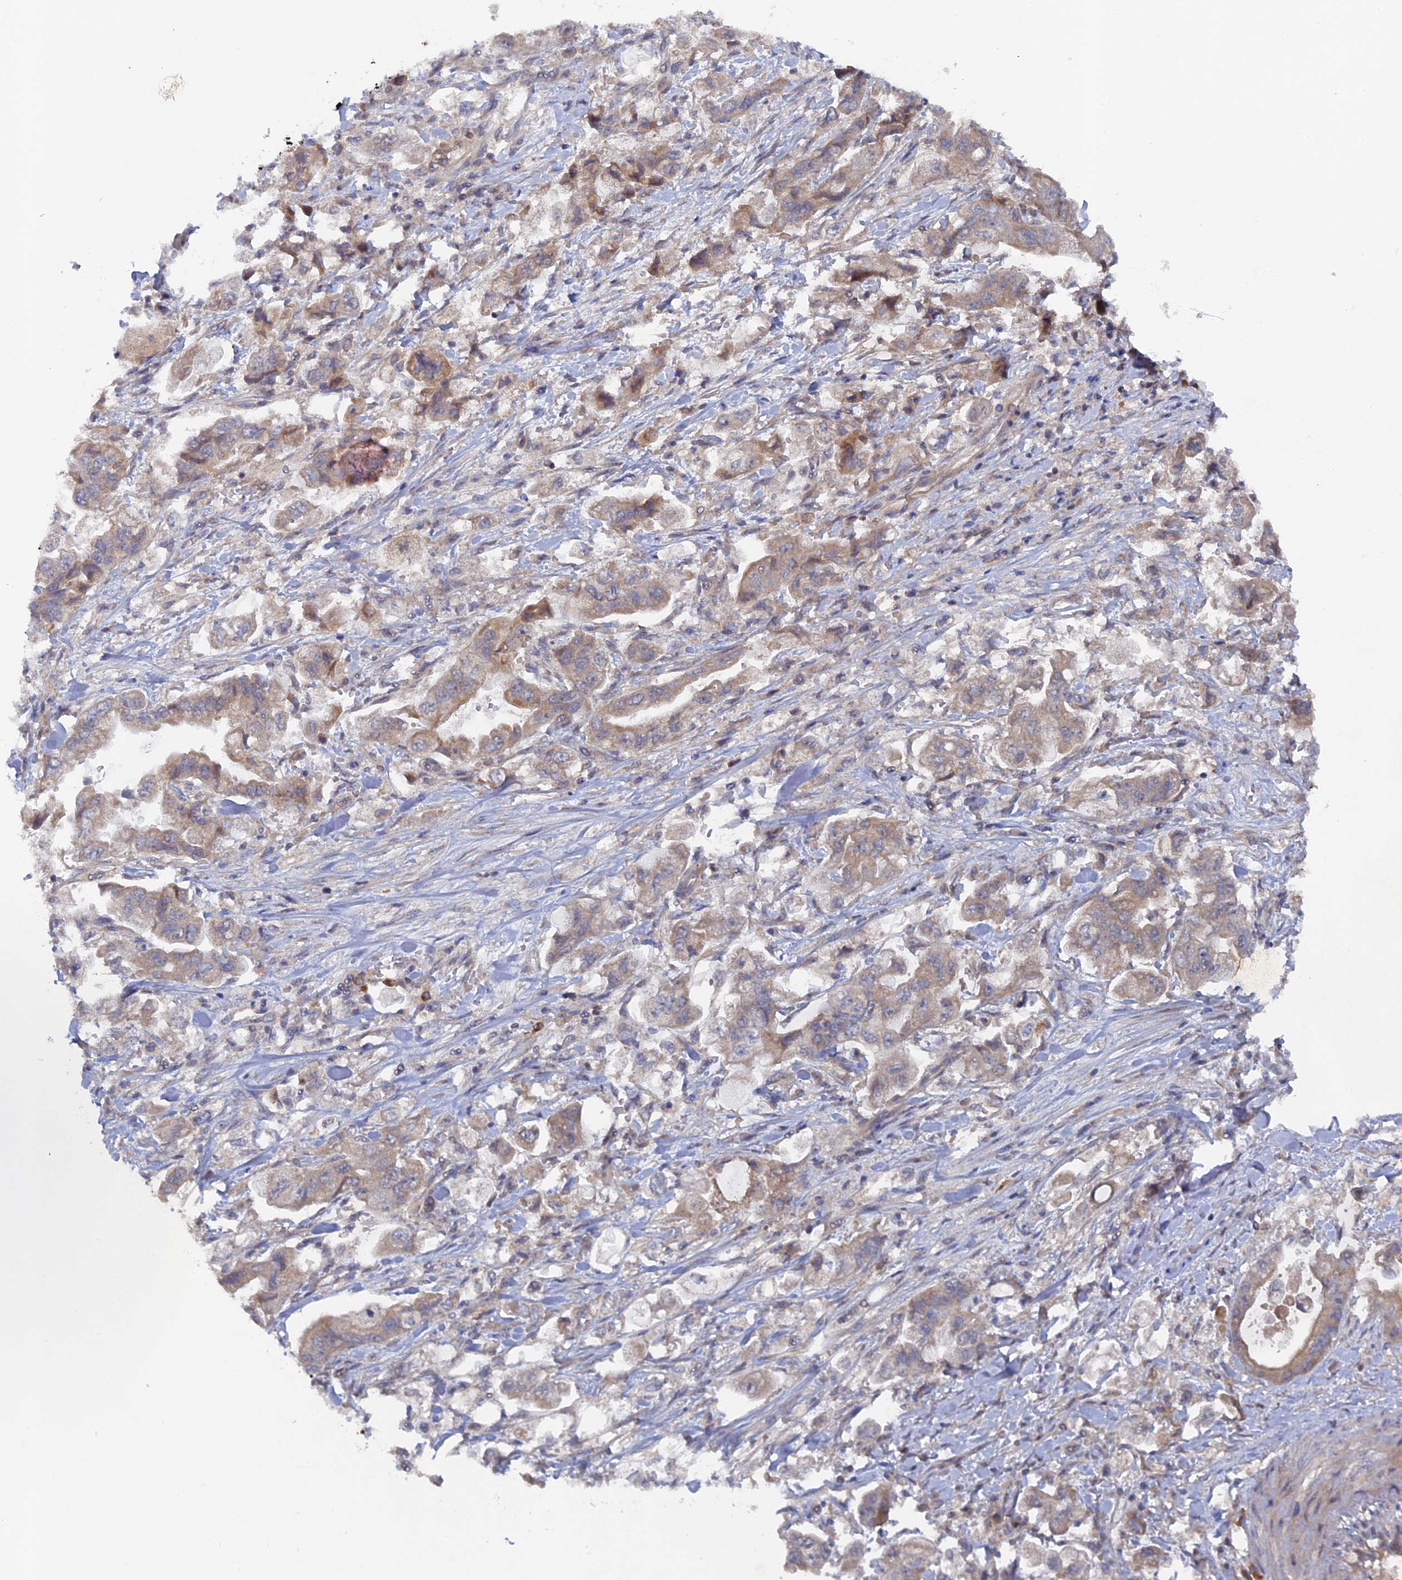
{"staining": {"intensity": "weak", "quantity": "25%-75%", "location": "cytoplasmic/membranous"}, "tissue": "stomach cancer", "cell_type": "Tumor cells", "image_type": "cancer", "snomed": [{"axis": "morphology", "description": "Adenocarcinoma, NOS"}, {"axis": "topography", "description": "Stomach"}], "caption": "Brown immunohistochemical staining in human stomach cancer shows weak cytoplasmic/membranous expression in about 25%-75% of tumor cells. (DAB IHC, brown staining for protein, blue staining for nuclei).", "gene": "RAB15", "patient": {"sex": "male", "age": 62}}